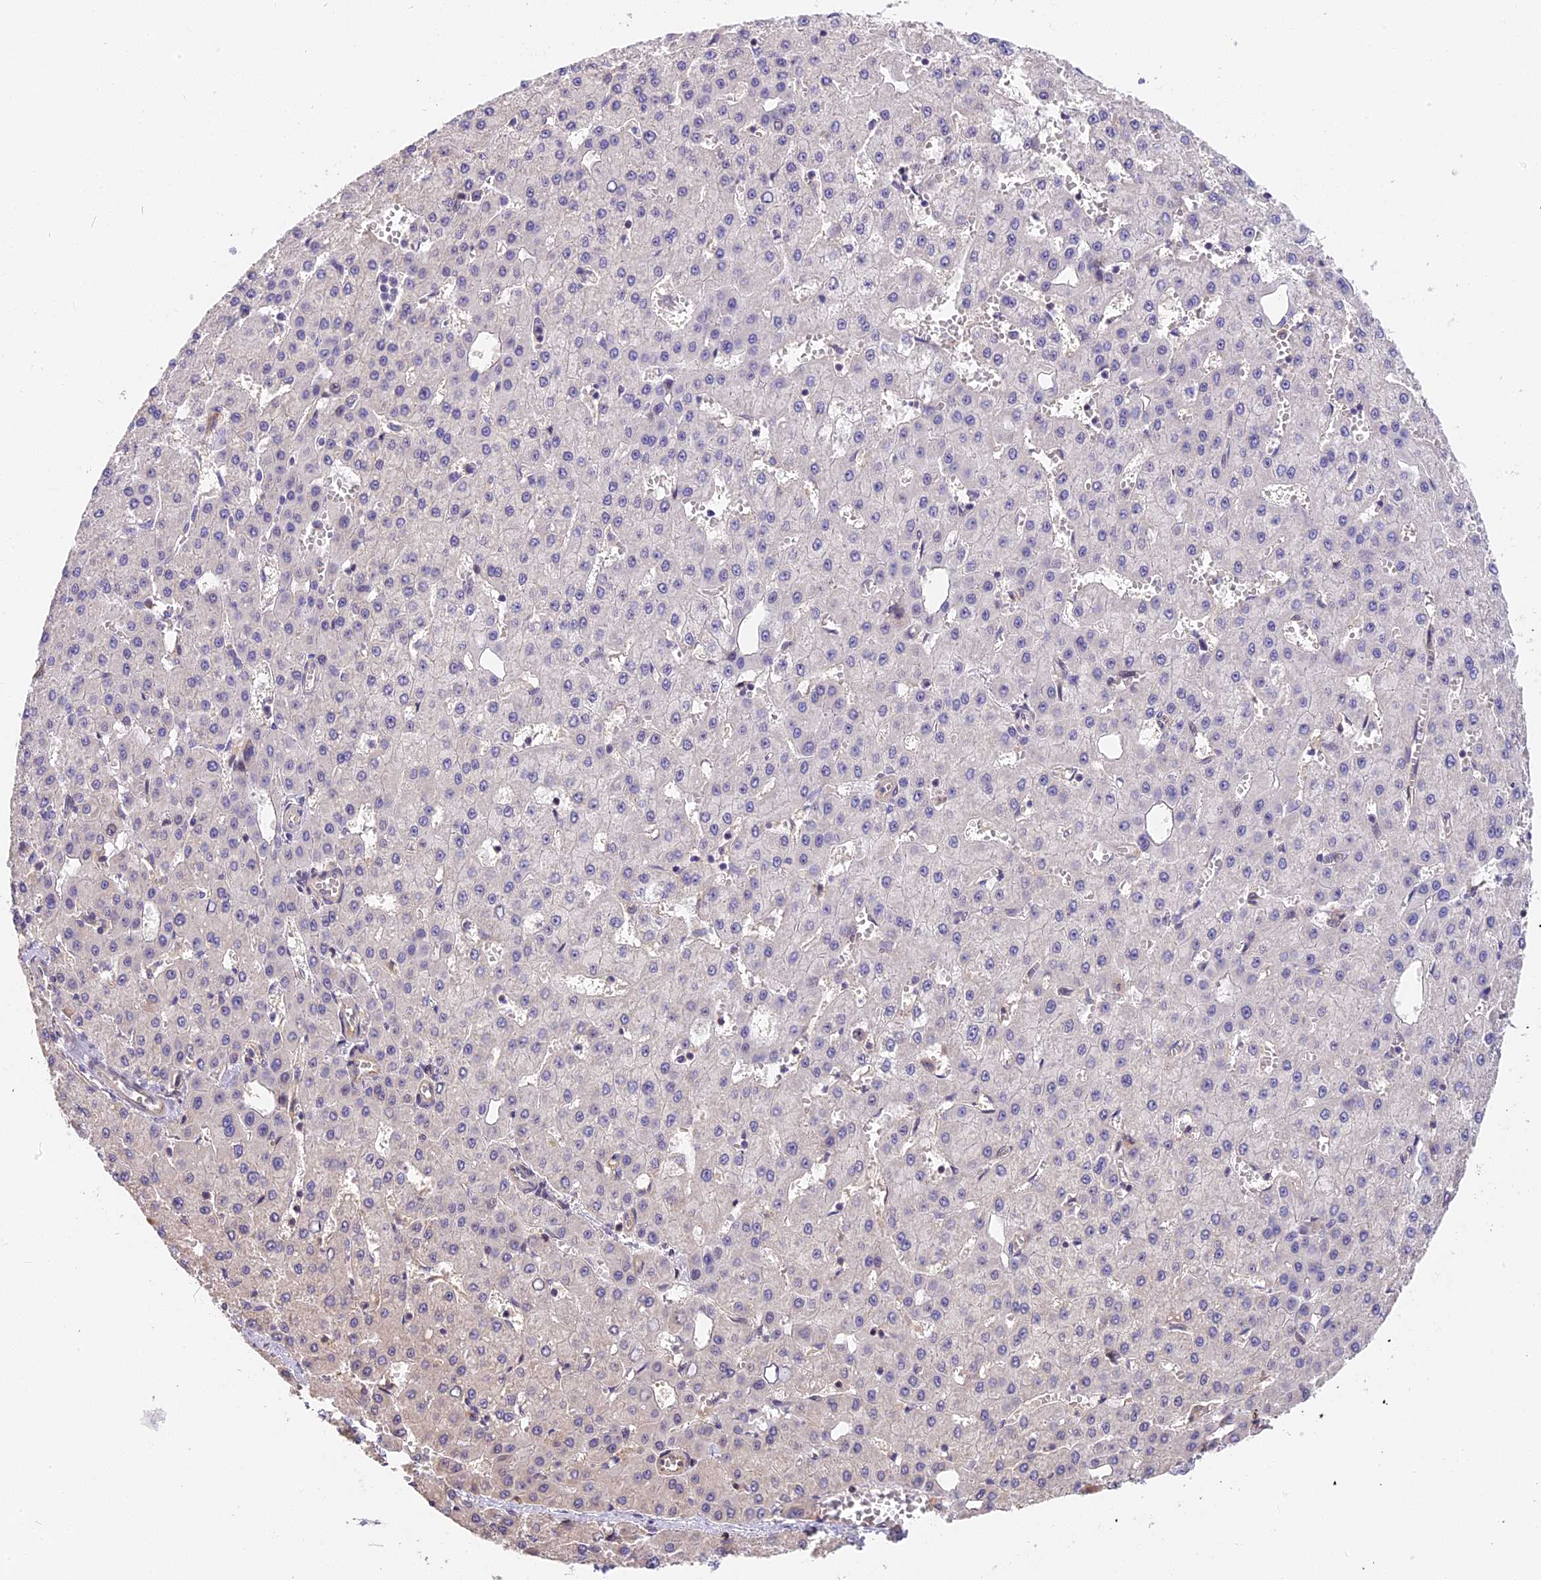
{"staining": {"intensity": "negative", "quantity": "none", "location": "none"}, "tissue": "liver cancer", "cell_type": "Tumor cells", "image_type": "cancer", "snomed": [{"axis": "morphology", "description": "Carcinoma, Hepatocellular, NOS"}, {"axis": "topography", "description": "Liver"}], "caption": "DAB immunohistochemical staining of human liver hepatocellular carcinoma demonstrates no significant positivity in tumor cells.", "gene": "ARHGAP17", "patient": {"sex": "male", "age": 47}}